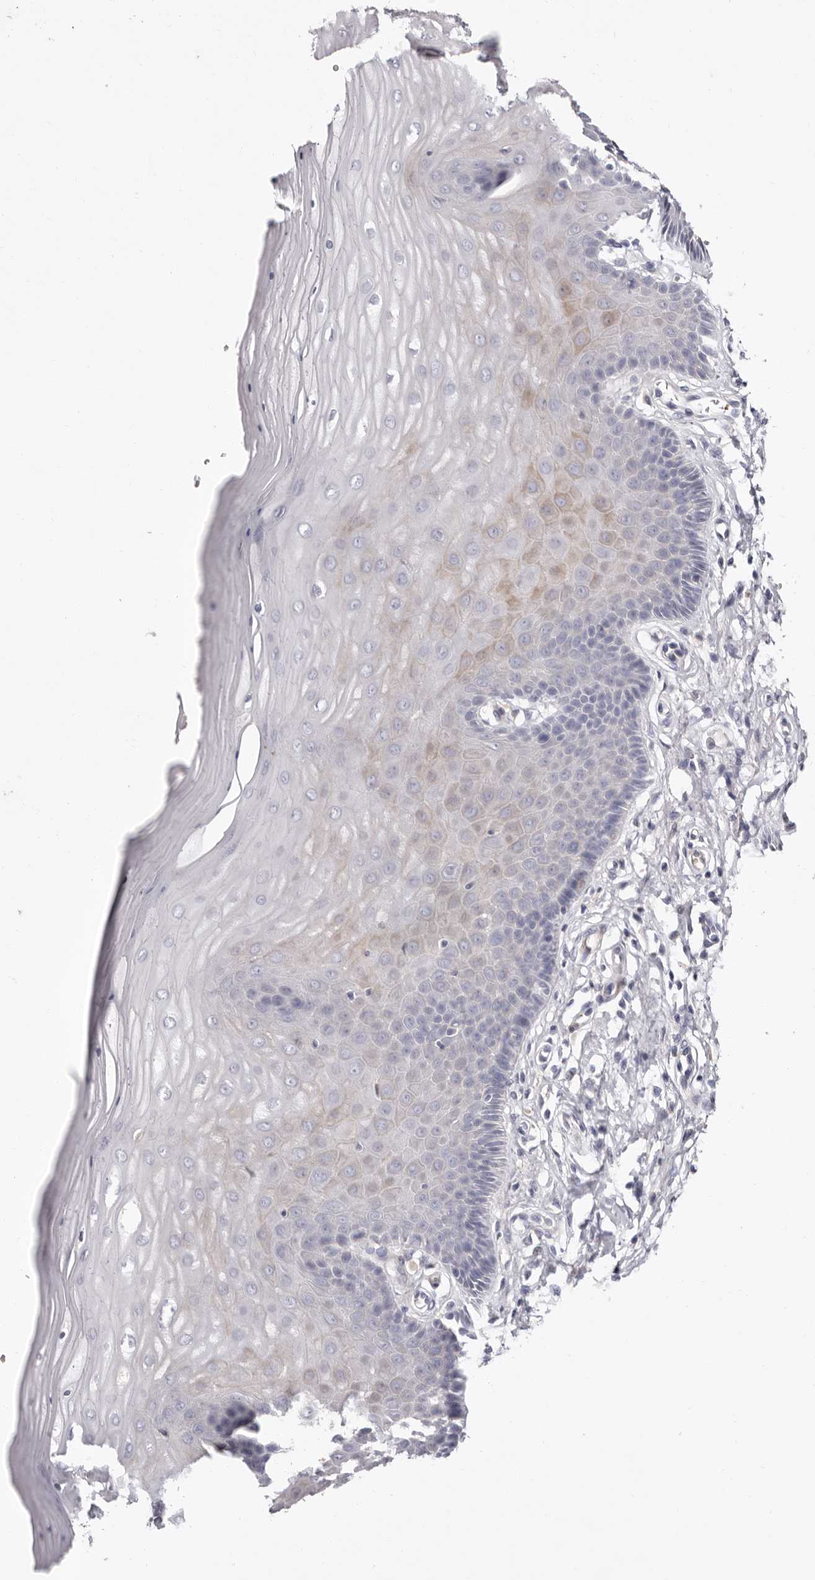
{"staining": {"intensity": "negative", "quantity": "none", "location": "none"}, "tissue": "cervix", "cell_type": "Glandular cells", "image_type": "normal", "snomed": [{"axis": "morphology", "description": "Normal tissue, NOS"}, {"axis": "topography", "description": "Cervix"}], "caption": "The image shows no significant staining in glandular cells of cervix.", "gene": "LMLN", "patient": {"sex": "female", "age": 55}}